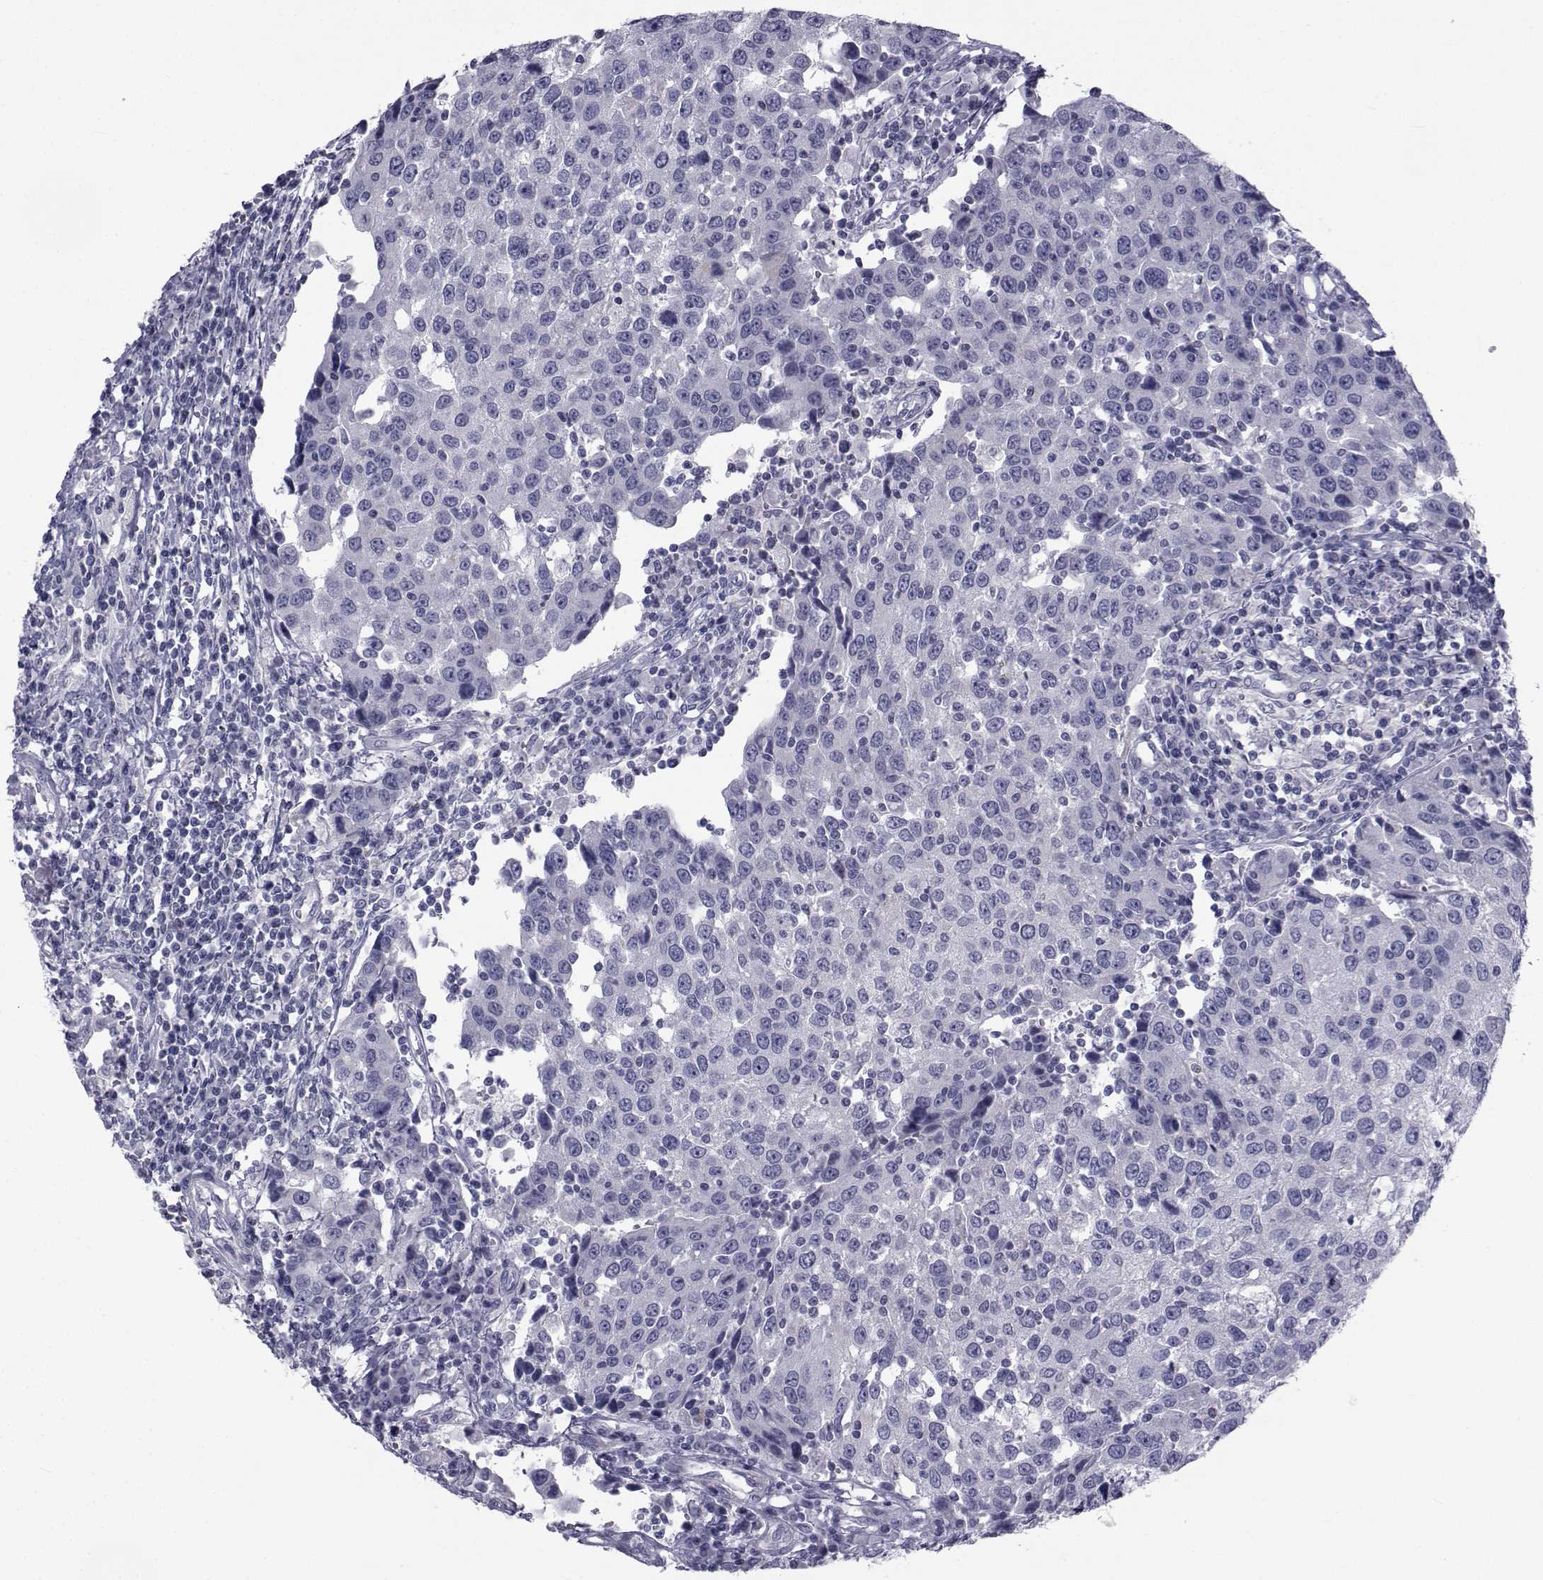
{"staining": {"intensity": "negative", "quantity": "none", "location": "none"}, "tissue": "urothelial cancer", "cell_type": "Tumor cells", "image_type": "cancer", "snomed": [{"axis": "morphology", "description": "Urothelial carcinoma, High grade"}, {"axis": "topography", "description": "Urinary bladder"}], "caption": "Immunohistochemistry (IHC) histopathology image of human high-grade urothelial carcinoma stained for a protein (brown), which demonstrates no positivity in tumor cells.", "gene": "FDXR", "patient": {"sex": "female", "age": 85}}